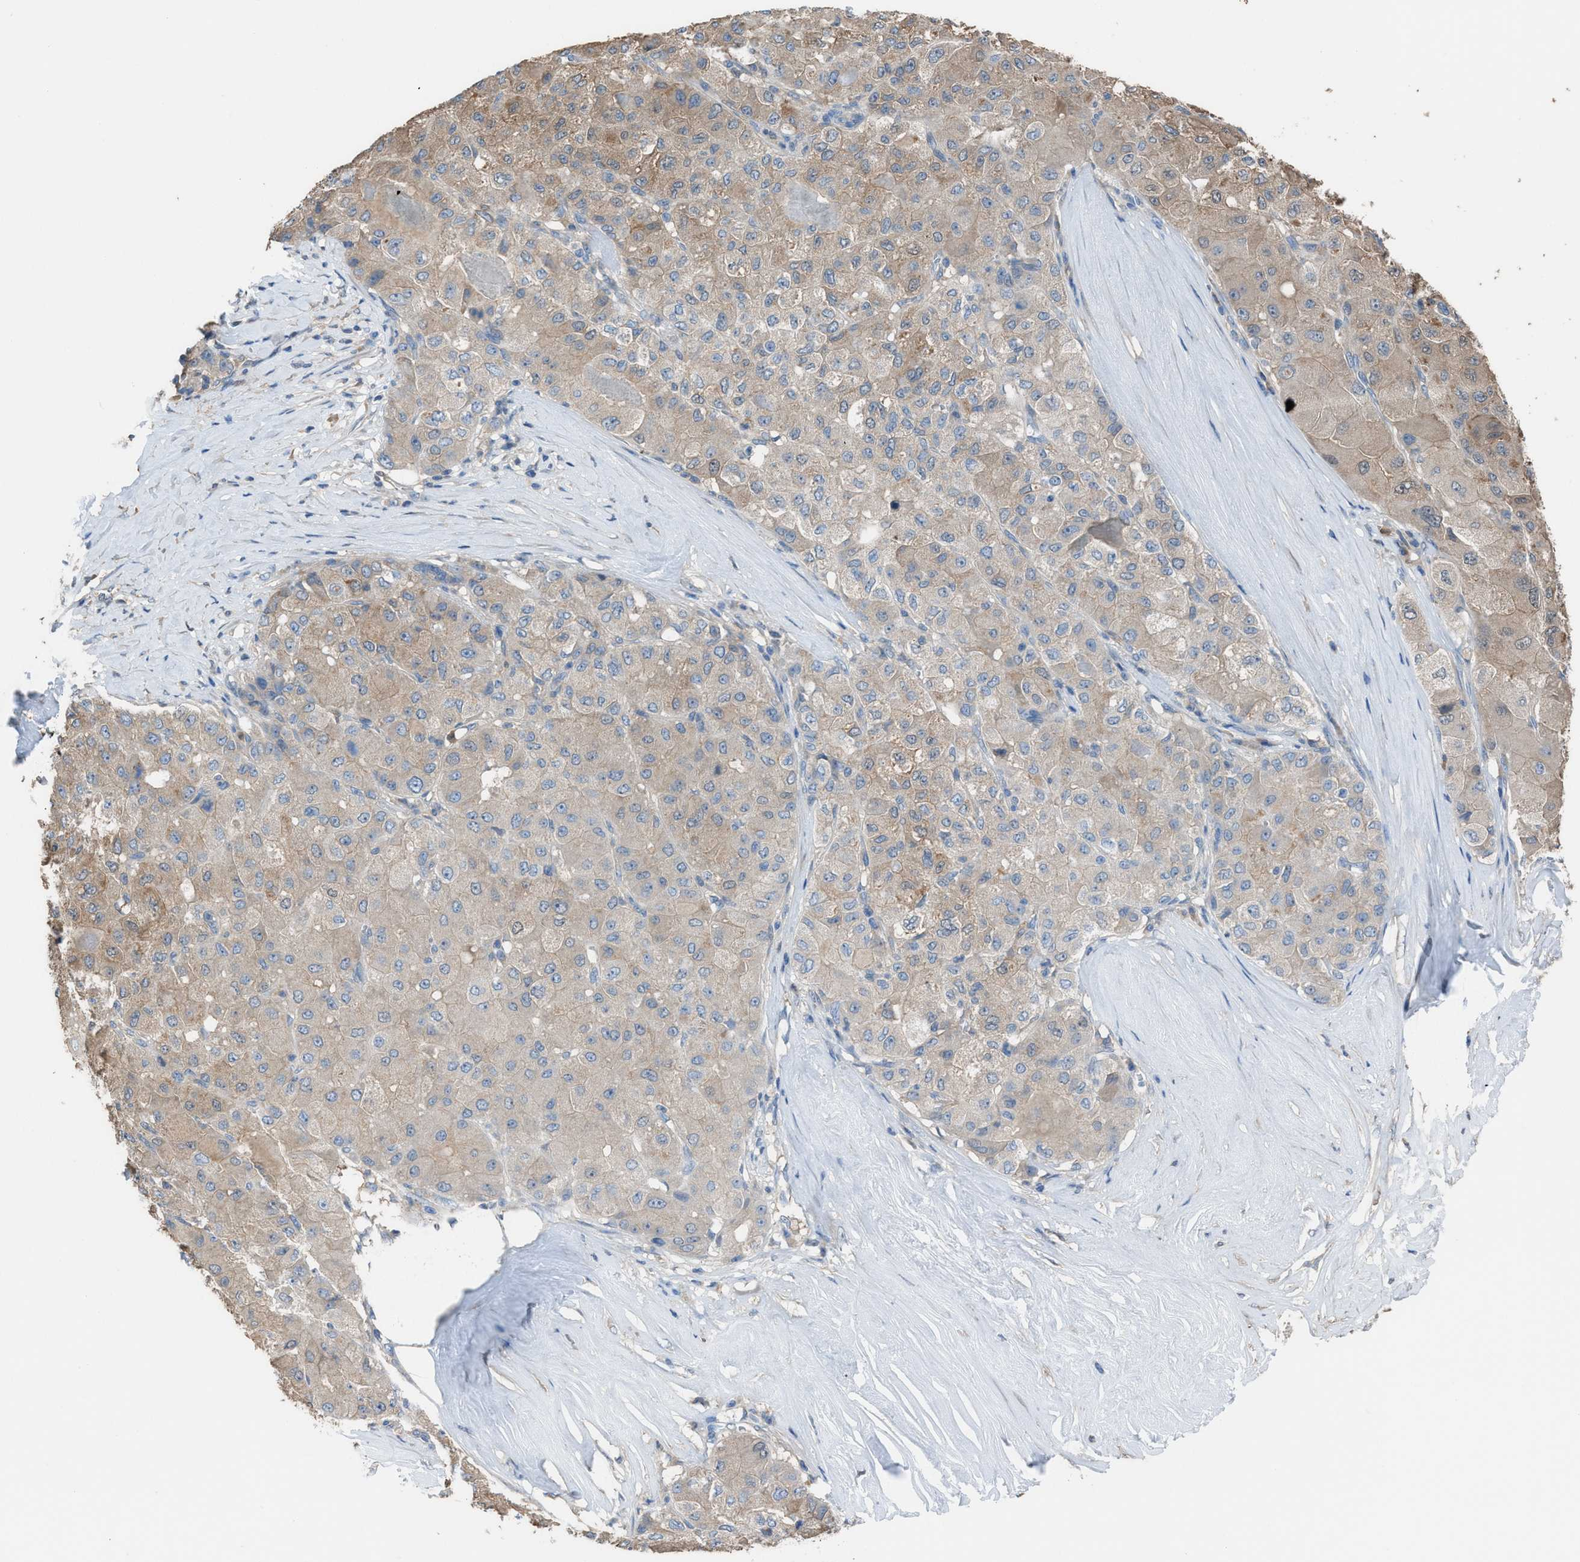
{"staining": {"intensity": "weak", "quantity": ">75%", "location": "cytoplasmic/membranous"}, "tissue": "liver cancer", "cell_type": "Tumor cells", "image_type": "cancer", "snomed": [{"axis": "morphology", "description": "Carcinoma, Hepatocellular, NOS"}, {"axis": "topography", "description": "Liver"}], "caption": "Human hepatocellular carcinoma (liver) stained with a protein marker displays weak staining in tumor cells.", "gene": "NQO2", "patient": {"sex": "male", "age": 80}}